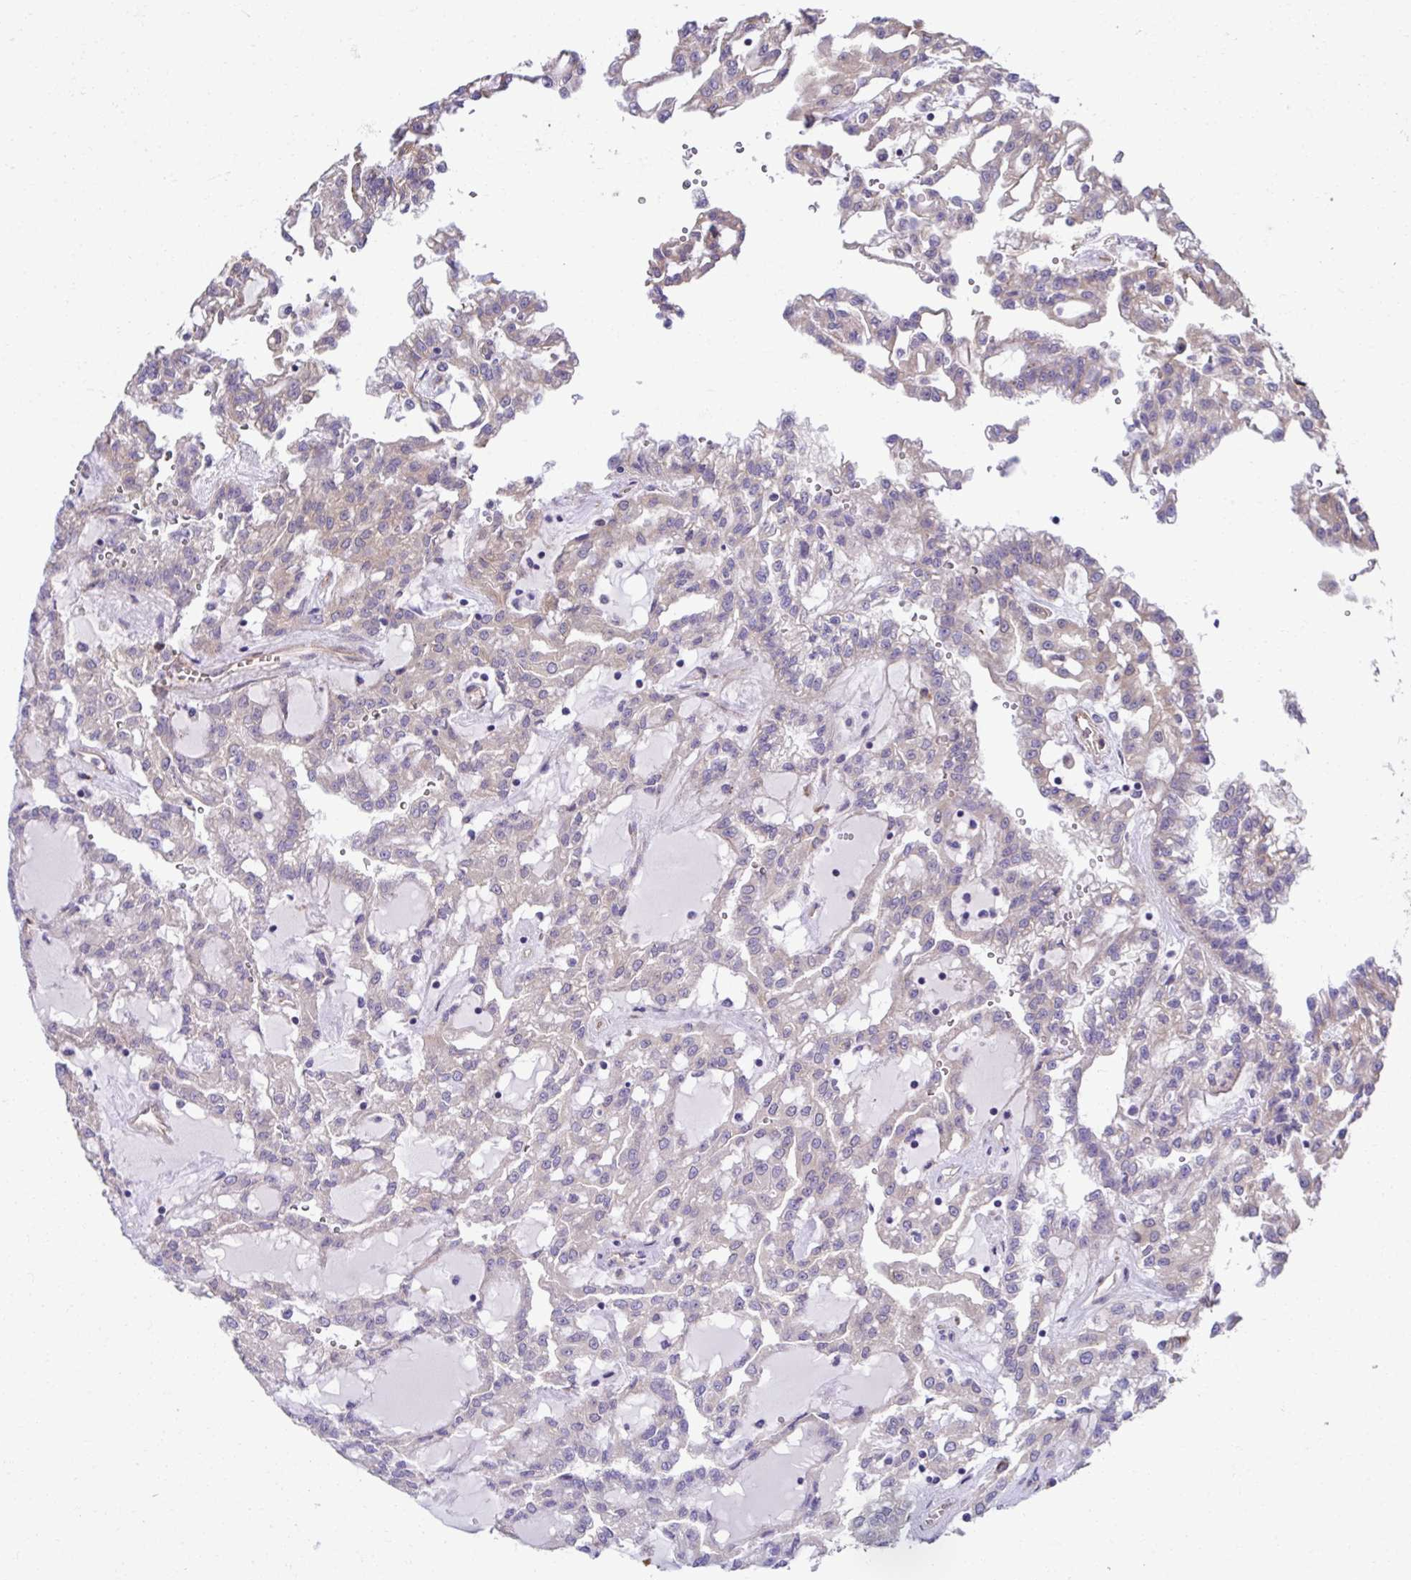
{"staining": {"intensity": "negative", "quantity": "none", "location": "none"}, "tissue": "renal cancer", "cell_type": "Tumor cells", "image_type": "cancer", "snomed": [{"axis": "morphology", "description": "Adenocarcinoma, NOS"}, {"axis": "topography", "description": "Kidney"}], "caption": "A histopathology image of renal cancer stained for a protein displays no brown staining in tumor cells. (Immunohistochemistry, brightfield microscopy, high magnification).", "gene": "TRIM52", "patient": {"sex": "male", "age": 63}}